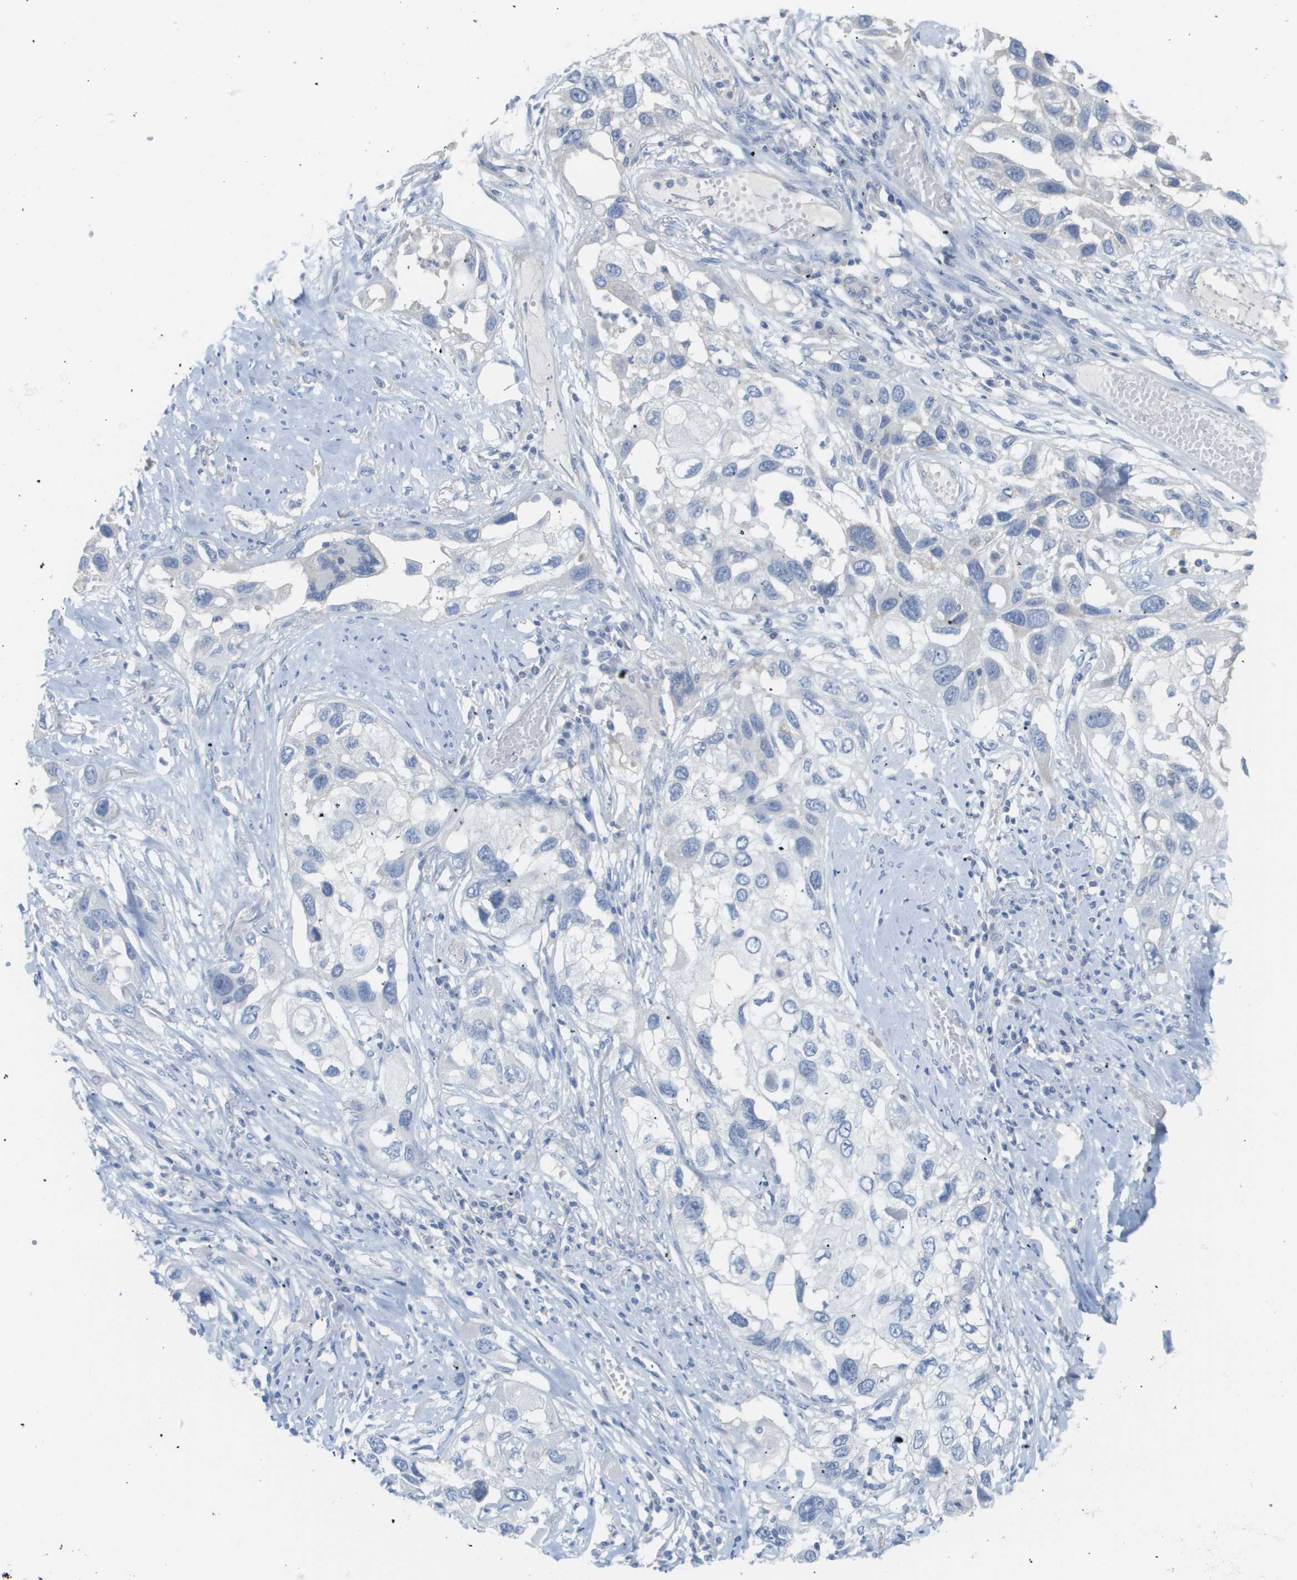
{"staining": {"intensity": "negative", "quantity": "none", "location": "none"}, "tissue": "lung cancer", "cell_type": "Tumor cells", "image_type": "cancer", "snomed": [{"axis": "morphology", "description": "Squamous cell carcinoma, NOS"}, {"axis": "topography", "description": "Lung"}], "caption": "The photomicrograph displays no staining of tumor cells in lung cancer.", "gene": "MYL3", "patient": {"sex": "male", "age": 71}}